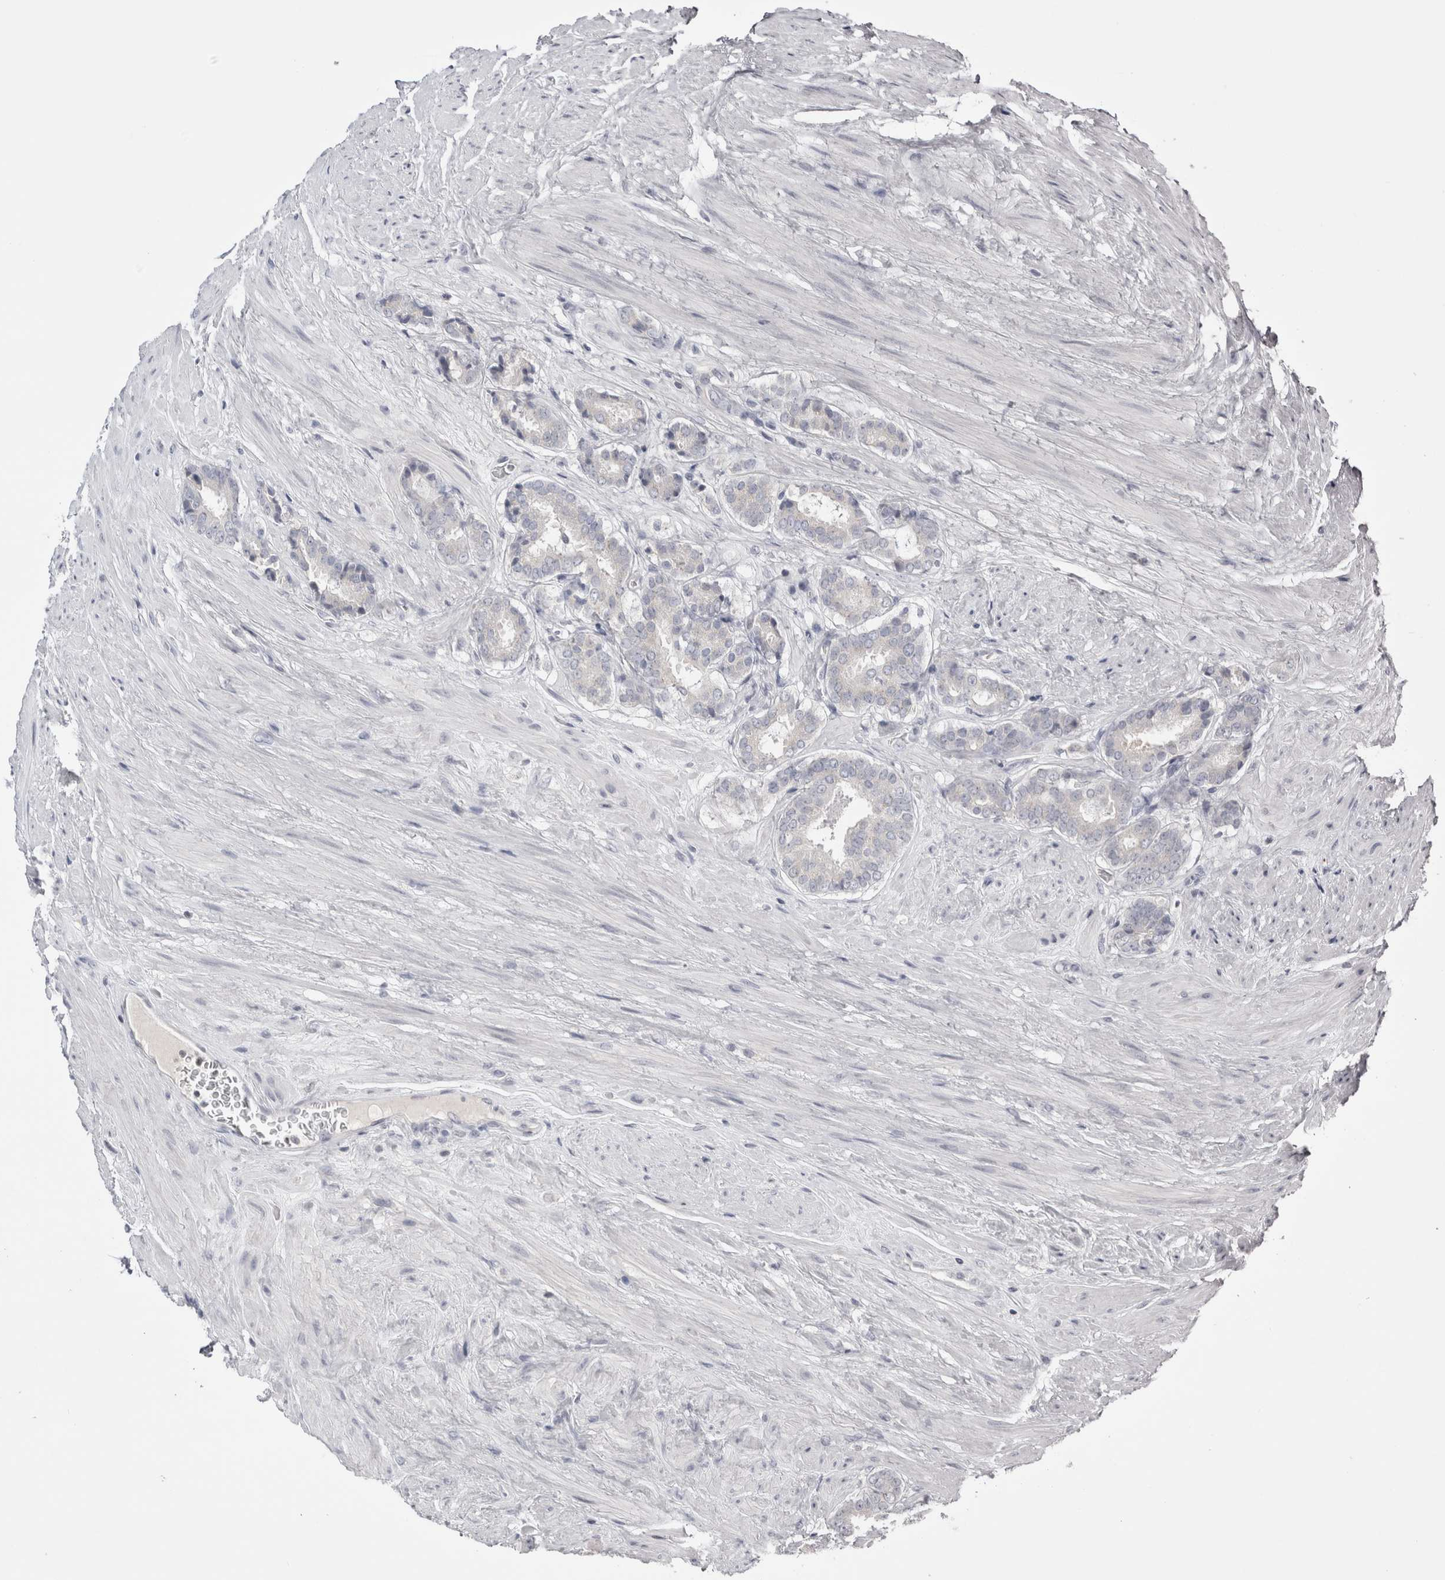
{"staining": {"intensity": "negative", "quantity": "none", "location": "none"}, "tissue": "prostate cancer", "cell_type": "Tumor cells", "image_type": "cancer", "snomed": [{"axis": "morphology", "description": "Adenocarcinoma, Low grade"}, {"axis": "topography", "description": "Prostate"}], "caption": "Prostate cancer was stained to show a protein in brown. There is no significant positivity in tumor cells.", "gene": "FNDC8", "patient": {"sex": "male", "age": 69}}